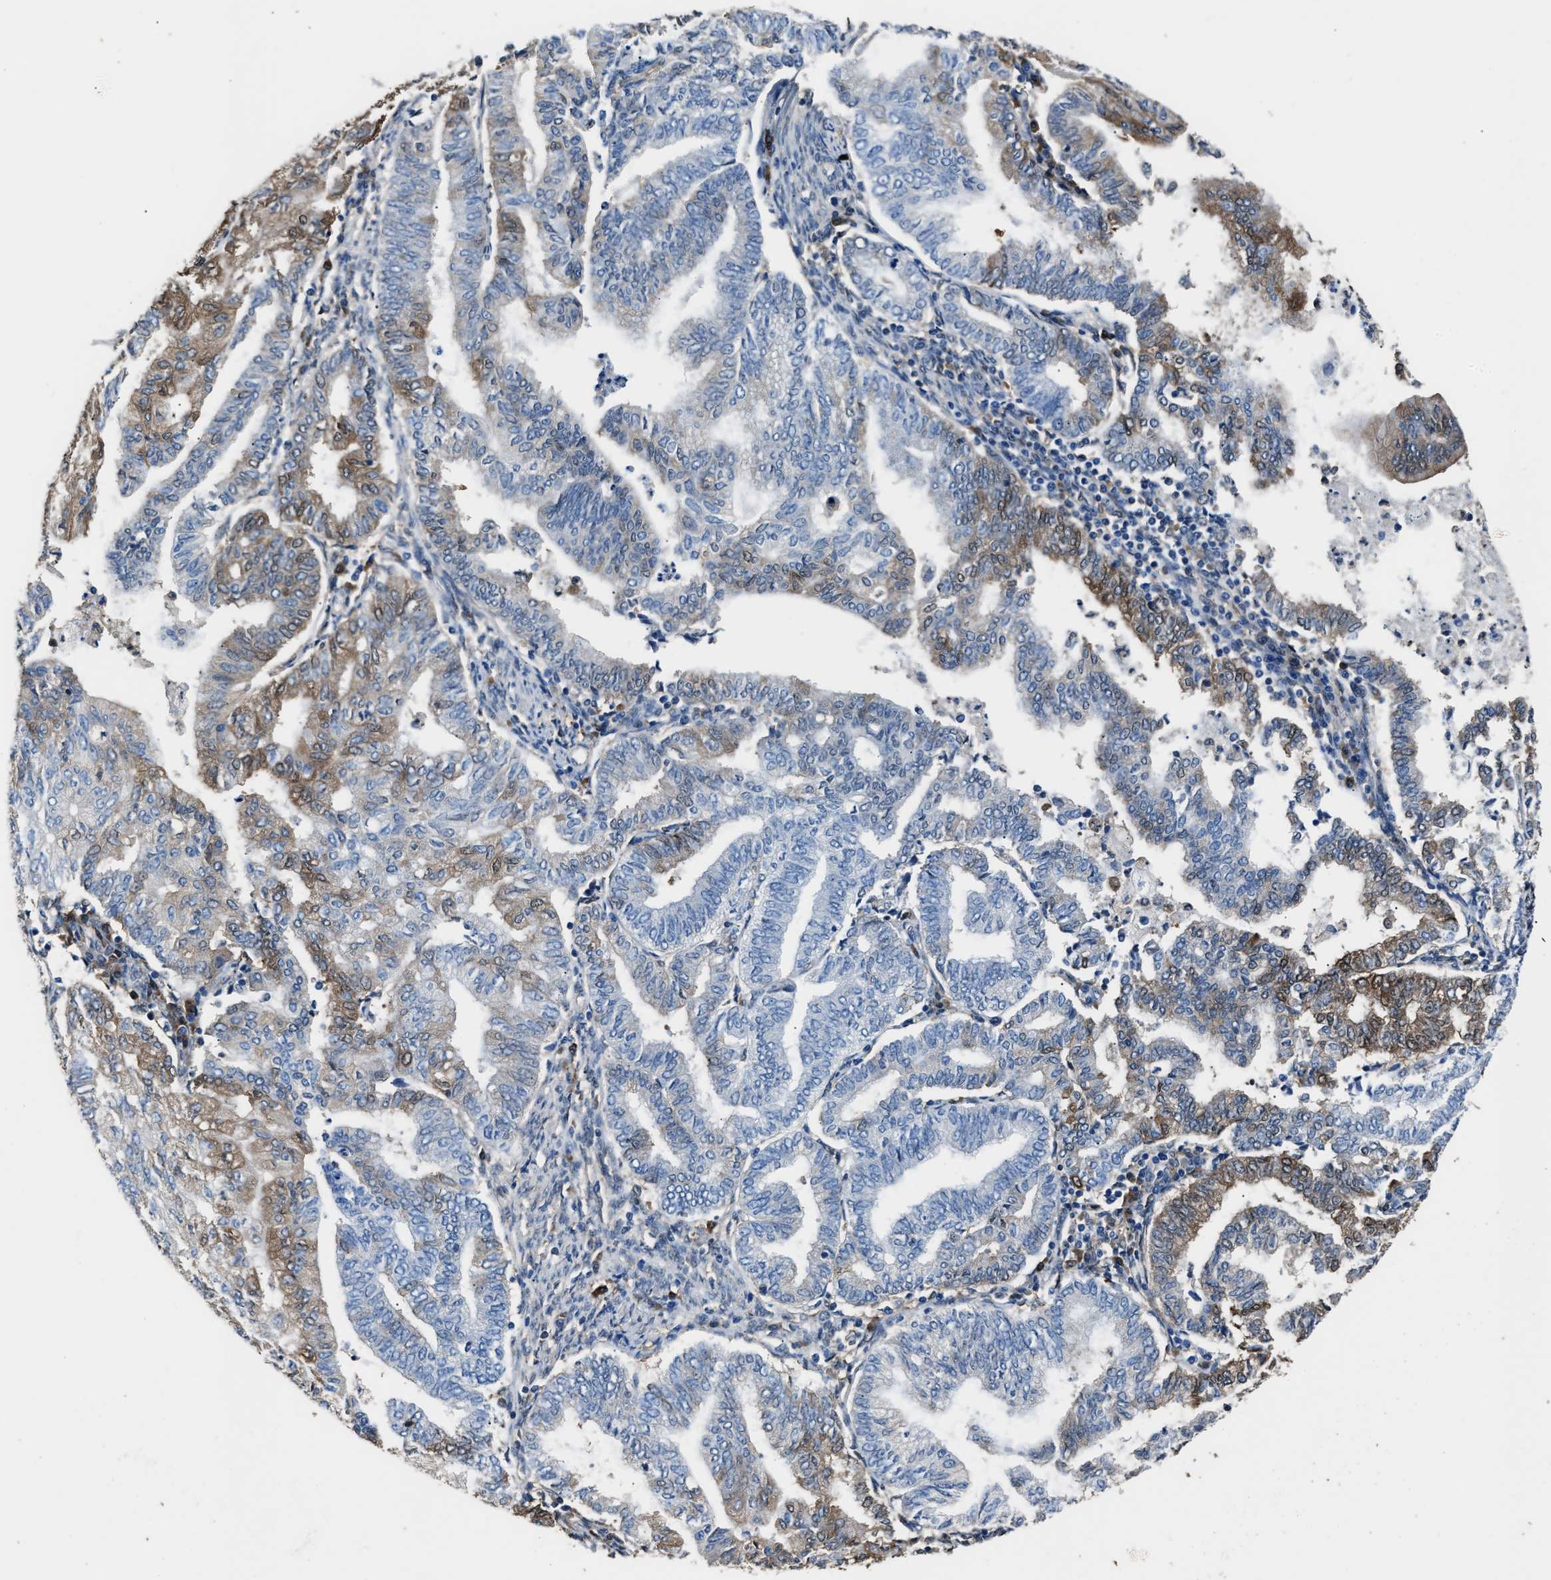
{"staining": {"intensity": "moderate", "quantity": "25%-75%", "location": "cytoplasmic/membranous"}, "tissue": "endometrial cancer", "cell_type": "Tumor cells", "image_type": "cancer", "snomed": [{"axis": "morphology", "description": "Polyp, NOS"}, {"axis": "morphology", "description": "Adenocarcinoma, NOS"}, {"axis": "morphology", "description": "Adenoma, NOS"}, {"axis": "topography", "description": "Endometrium"}], "caption": "Protein expression analysis of human endometrial polyp reveals moderate cytoplasmic/membranous positivity in approximately 25%-75% of tumor cells. The protein of interest is stained brown, and the nuclei are stained in blue (DAB IHC with brightfield microscopy, high magnification).", "gene": "GSTP1", "patient": {"sex": "female", "age": 79}}